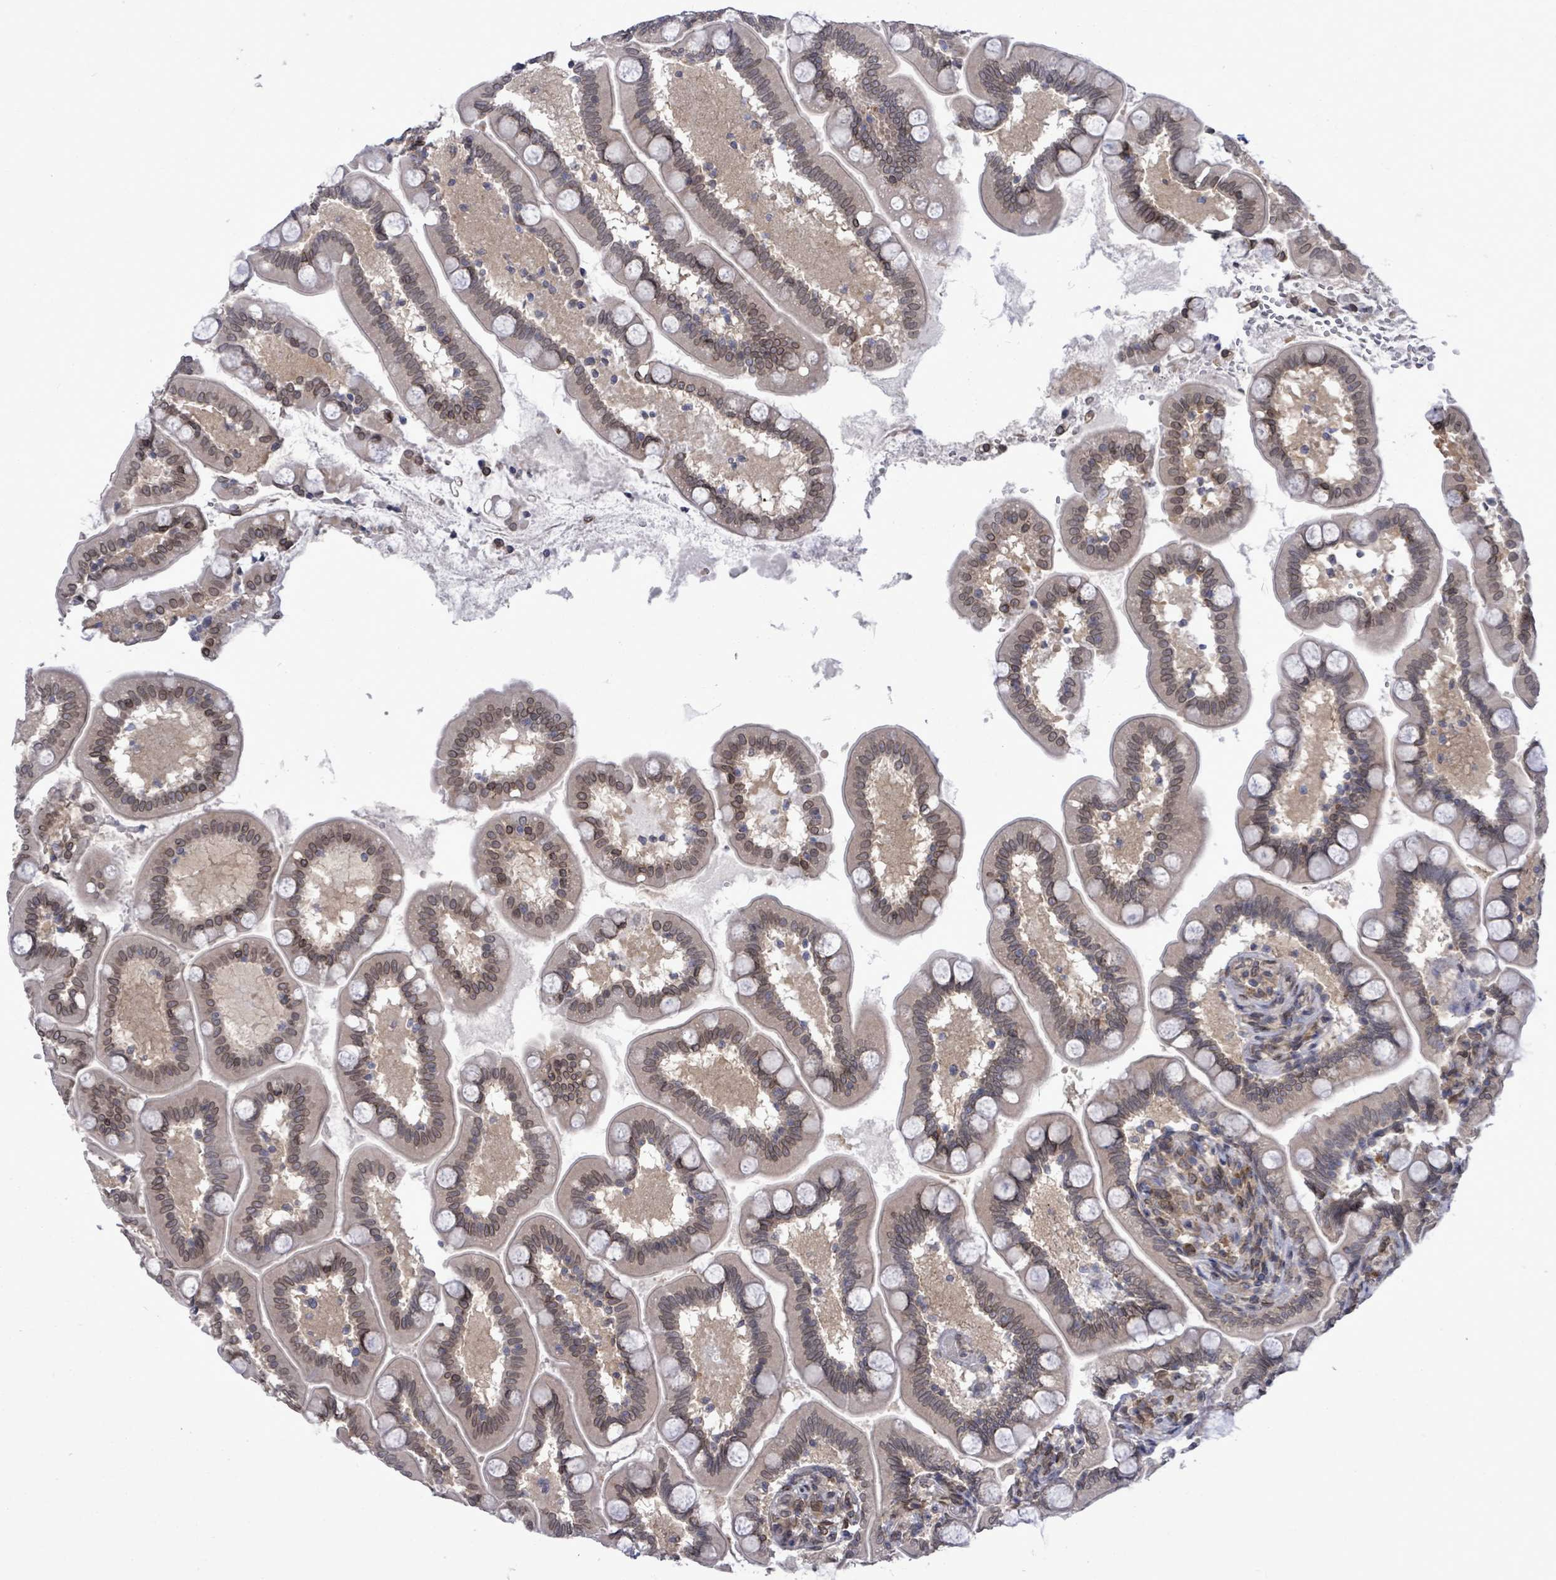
{"staining": {"intensity": "moderate", "quantity": "25%-75%", "location": "cytoplasmic/membranous,nuclear"}, "tissue": "small intestine", "cell_type": "Glandular cells", "image_type": "normal", "snomed": [{"axis": "morphology", "description": "Normal tissue, NOS"}, {"axis": "topography", "description": "Small intestine"}], "caption": "Approximately 25%-75% of glandular cells in unremarkable human small intestine display moderate cytoplasmic/membranous,nuclear protein staining as visualized by brown immunohistochemical staining.", "gene": "ARFGAP1", "patient": {"sex": "female", "age": 64}}